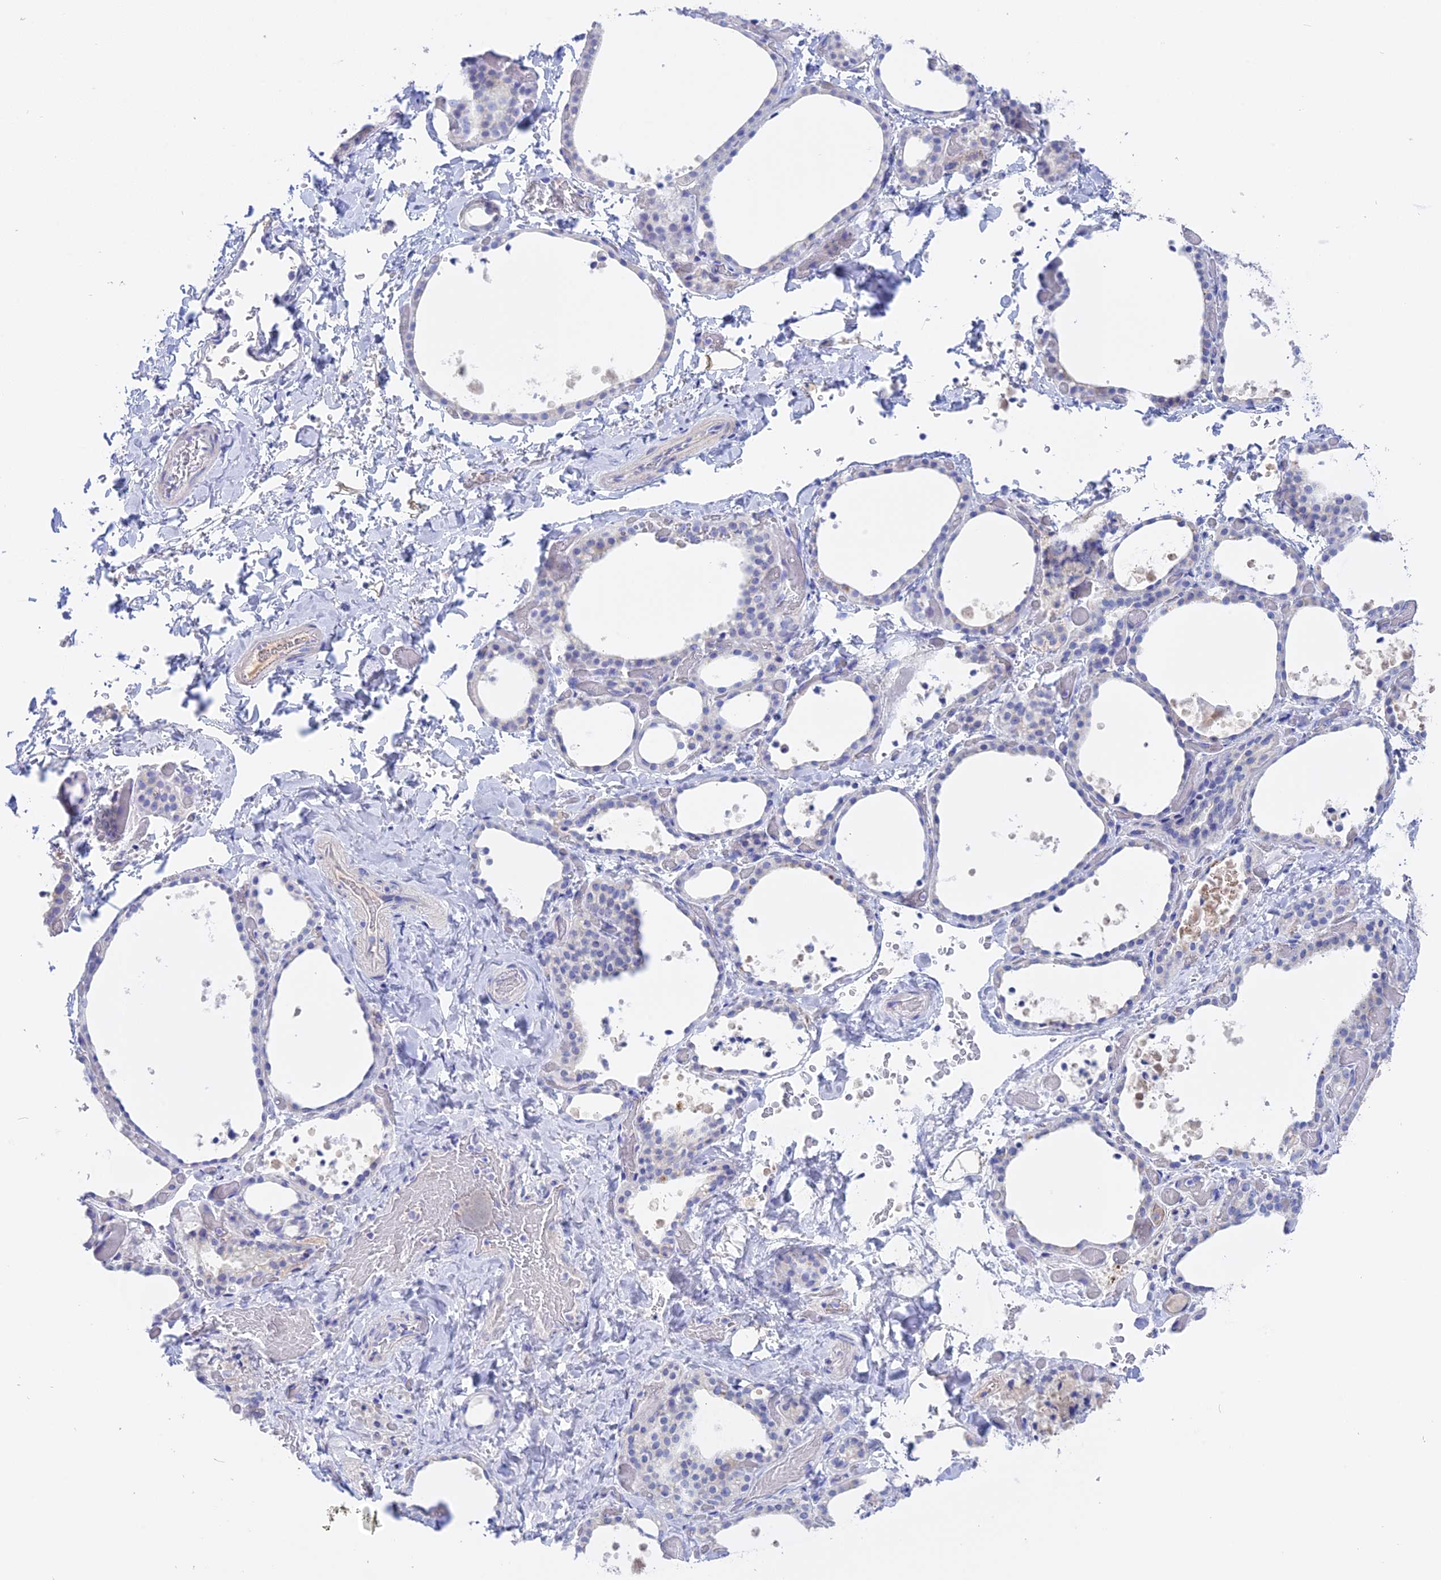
{"staining": {"intensity": "negative", "quantity": "none", "location": "none"}, "tissue": "thyroid gland", "cell_type": "Glandular cells", "image_type": "normal", "snomed": [{"axis": "morphology", "description": "Normal tissue, NOS"}, {"axis": "topography", "description": "Thyroid gland"}], "caption": "High power microscopy image of an immunohistochemistry micrograph of normal thyroid gland, revealing no significant expression in glandular cells. (DAB IHC with hematoxylin counter stain).", "gene": "ADGRA1", "patient": {"sex": "female", "age": 44}}